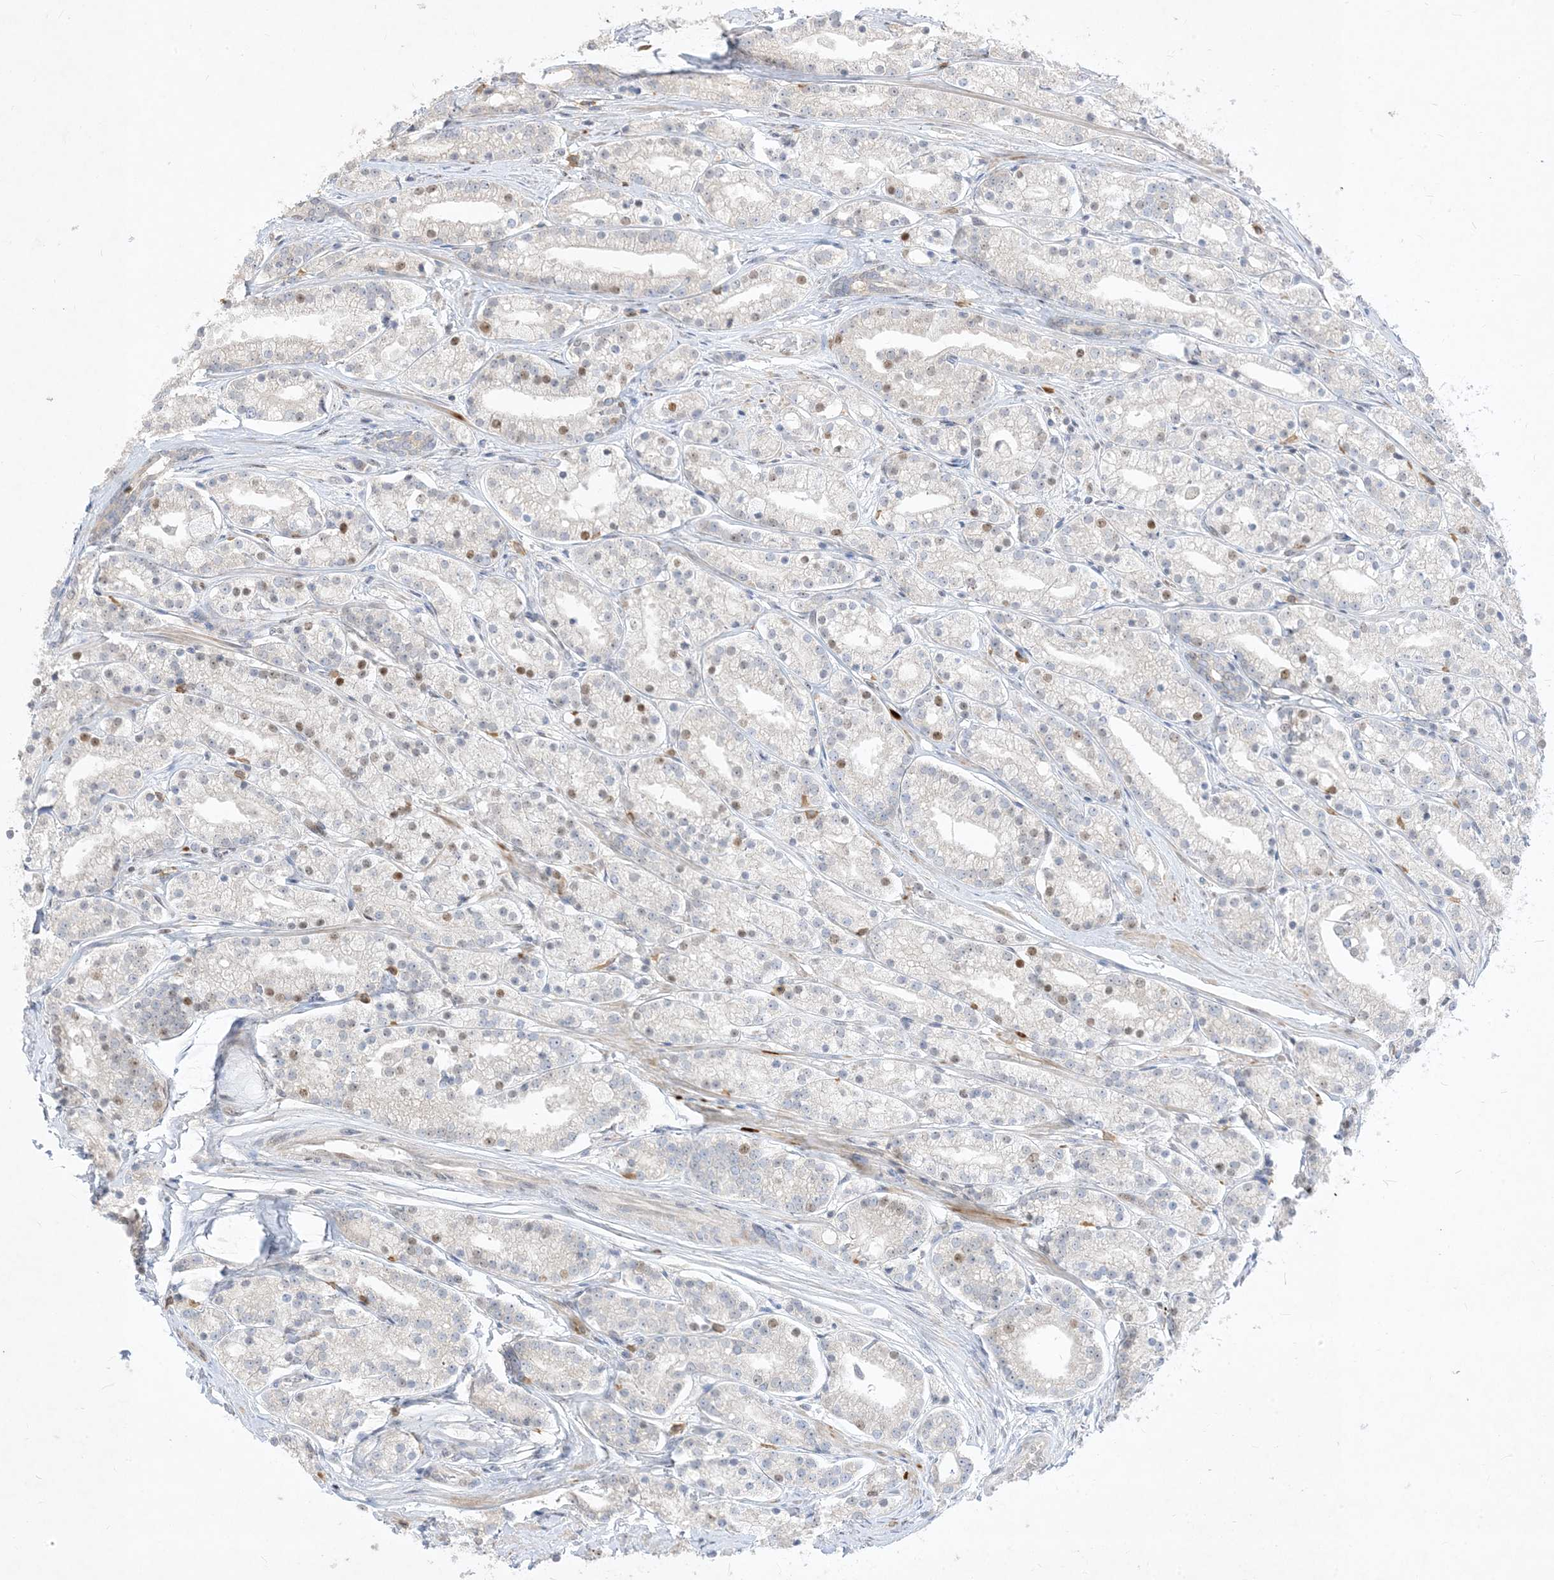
{"staining": {"intensity": "moderate", "quantity": "<25%", "location": "nuclear"}, "tissue": "prostate cancer", "cell_type": "Tumor cells", "image_type": "cancer", "snomed": [{"axis": "morphology", "description": "Adenocarcinoma, High grade"}, {"axis": "topography", "description": "Prostate"}], "caption": "Protein staining of prostate cancer (adenocarcinoma (high-grade)) tissue shows moderate nuclear positivity in about <25% of tumor cells.", "gene": "BHLHE40", "patient": {"sex": "male", "age": 69}}